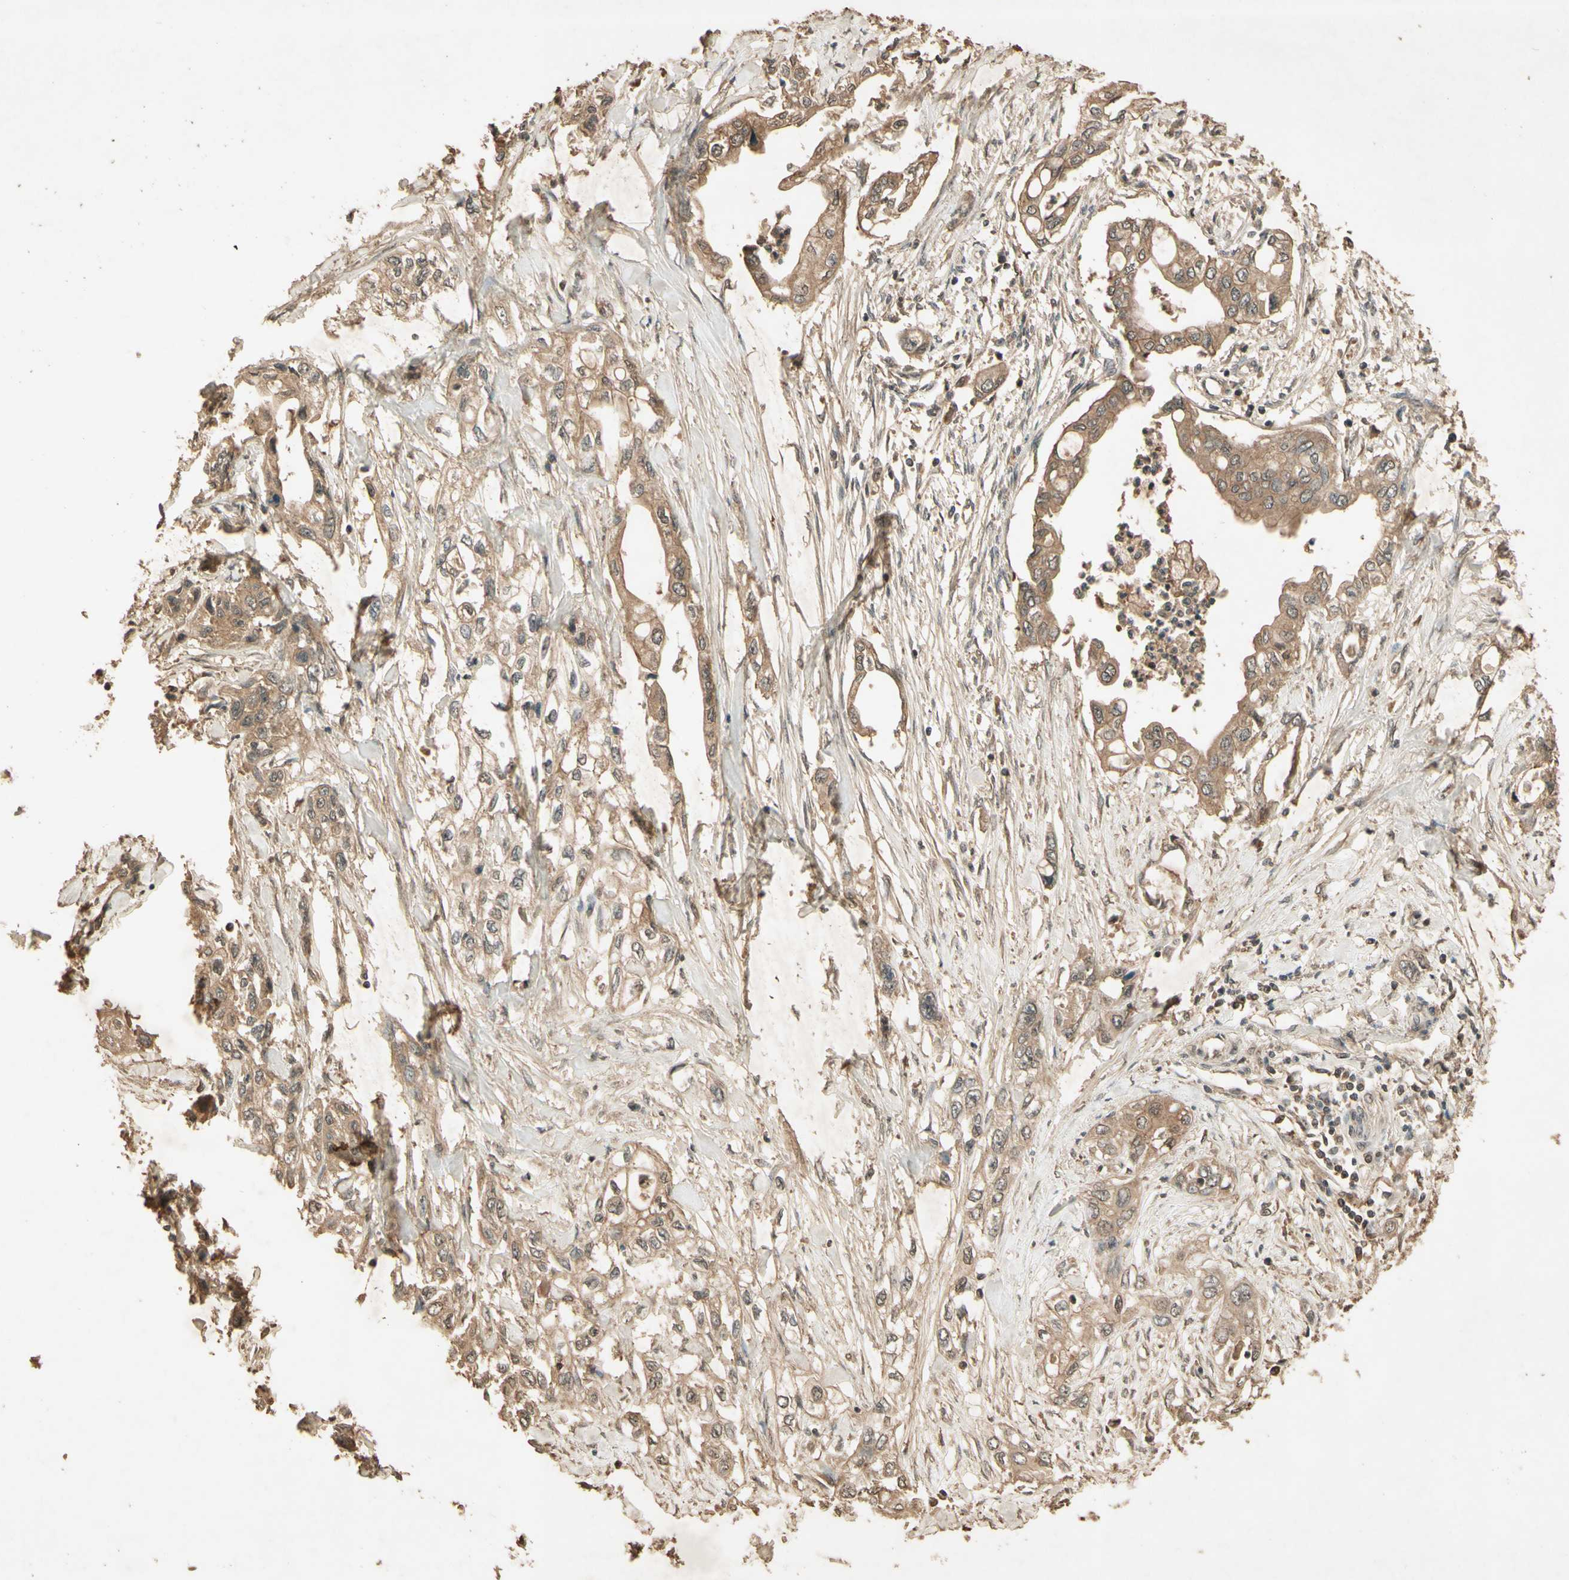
{"staining": {"intensity": "moderate", "quantity": ">75%", "location": "cytoplasmic/membranous"}, "tissue": "pancreatic cancer", "cell_type": "Tumor cells", "image_type": "cancer", "snomed": [{"axis": "morphology", "description": "Adenocarcinoma, NOS"}, {"axis": "topography", "description": "Pancreas"}], "caption": "About >75% of tumor cells in pancreatic cancer show moderate cytoplasmic/membranous protein positivity as visualized by brown immunohistochemical staining.", "gene": "SMAD9", "patient": {"sex": "female", "age": 70}}